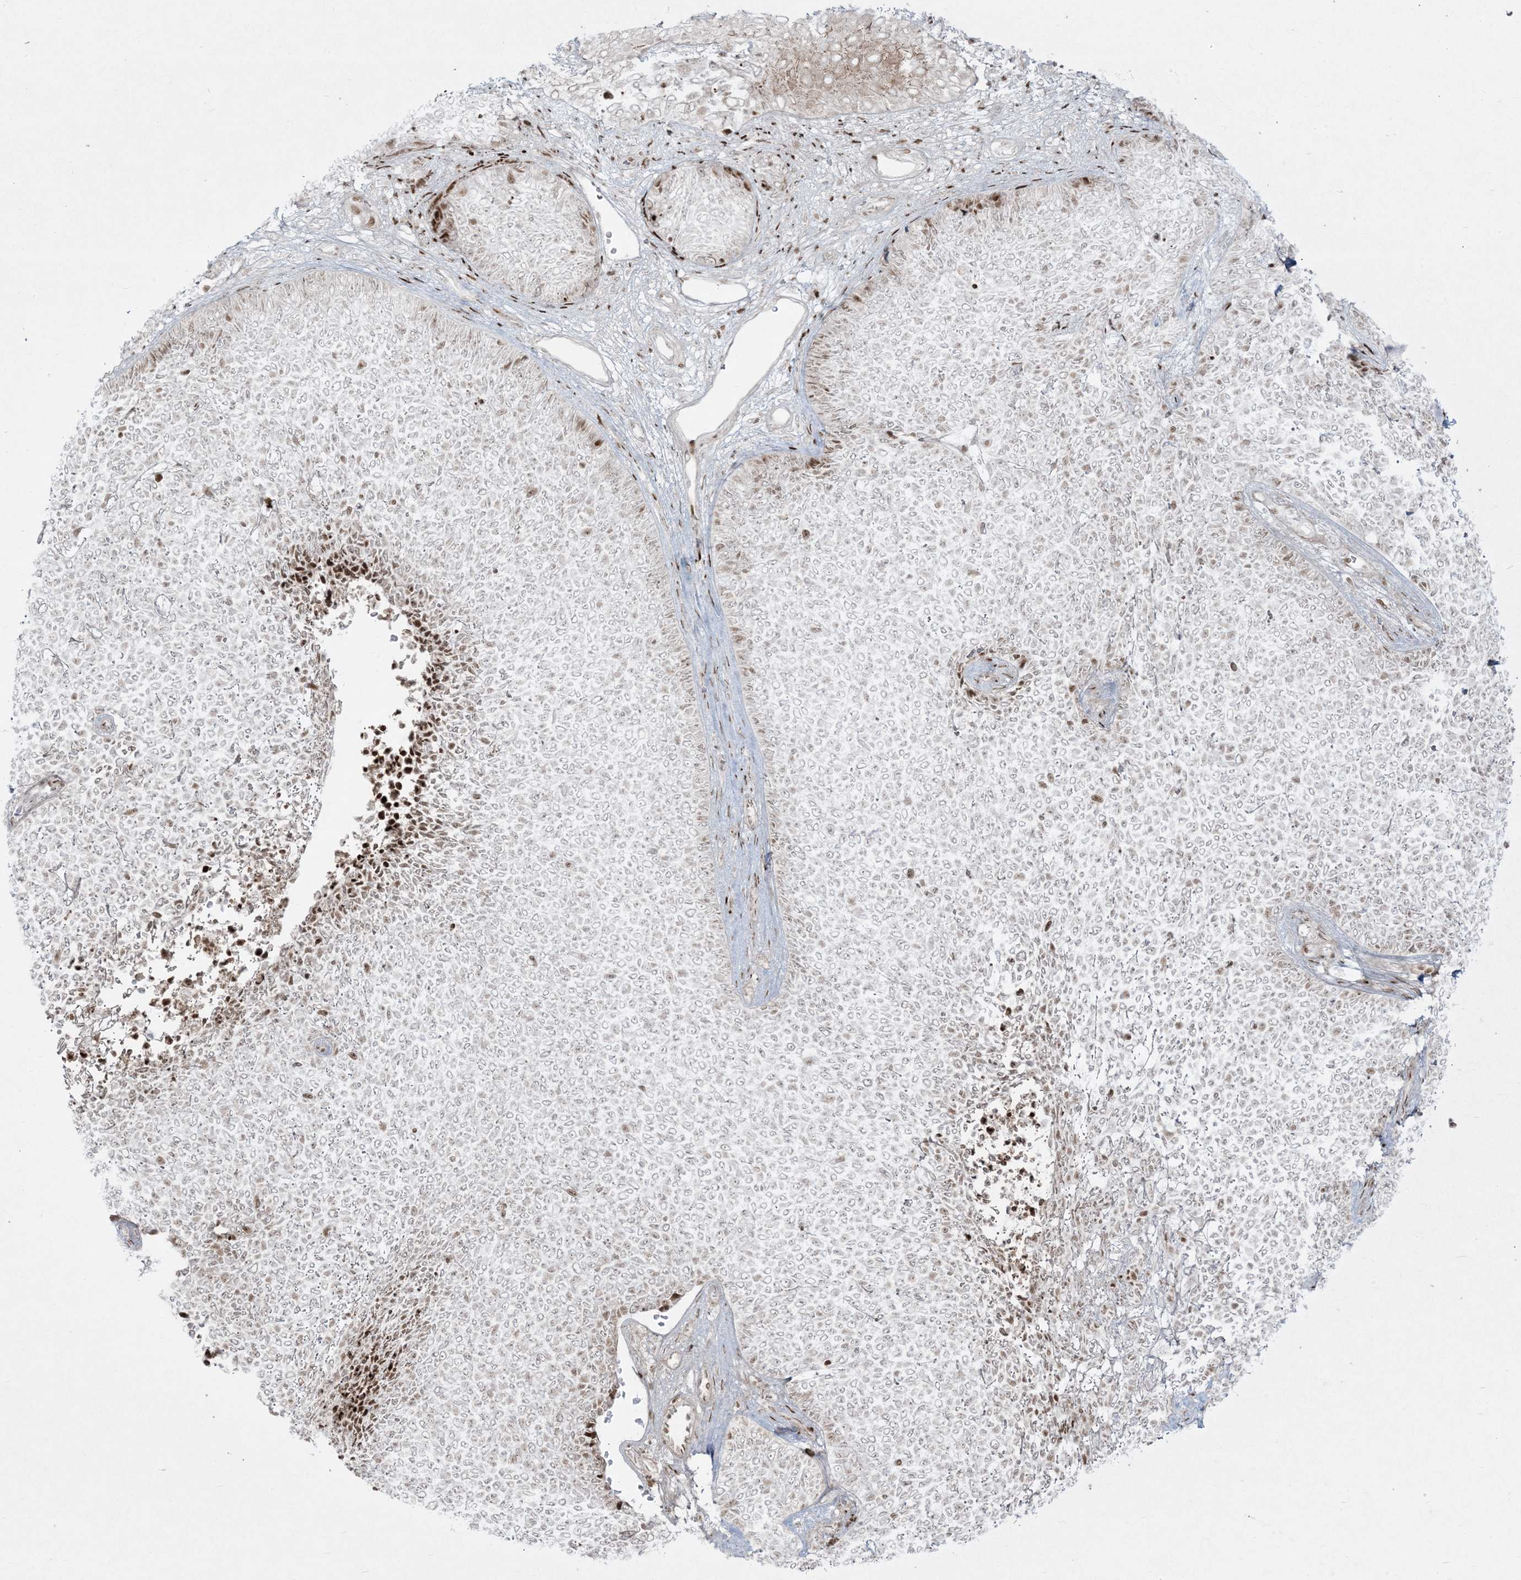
{"staining": {"intensity": "strong", "quantity": "<25%", "location": "nuclear"}, "tissue": "skin cancer", "cell_type": "Tumor cells", "image_type": "cancer", "snomed": [{"axis": "morphology", "description": "Basal cell carcinoma"}, {"axis": "topography", "description": "Skin"}], "caption": "Immunohistochemical staining of human basal cell carcinoma (skin) exhibits strong nuclear protein expression in approximately <25% of tumor cells.", "gene": "RBM10", "patient": {"sex": "female", "age": 84}}